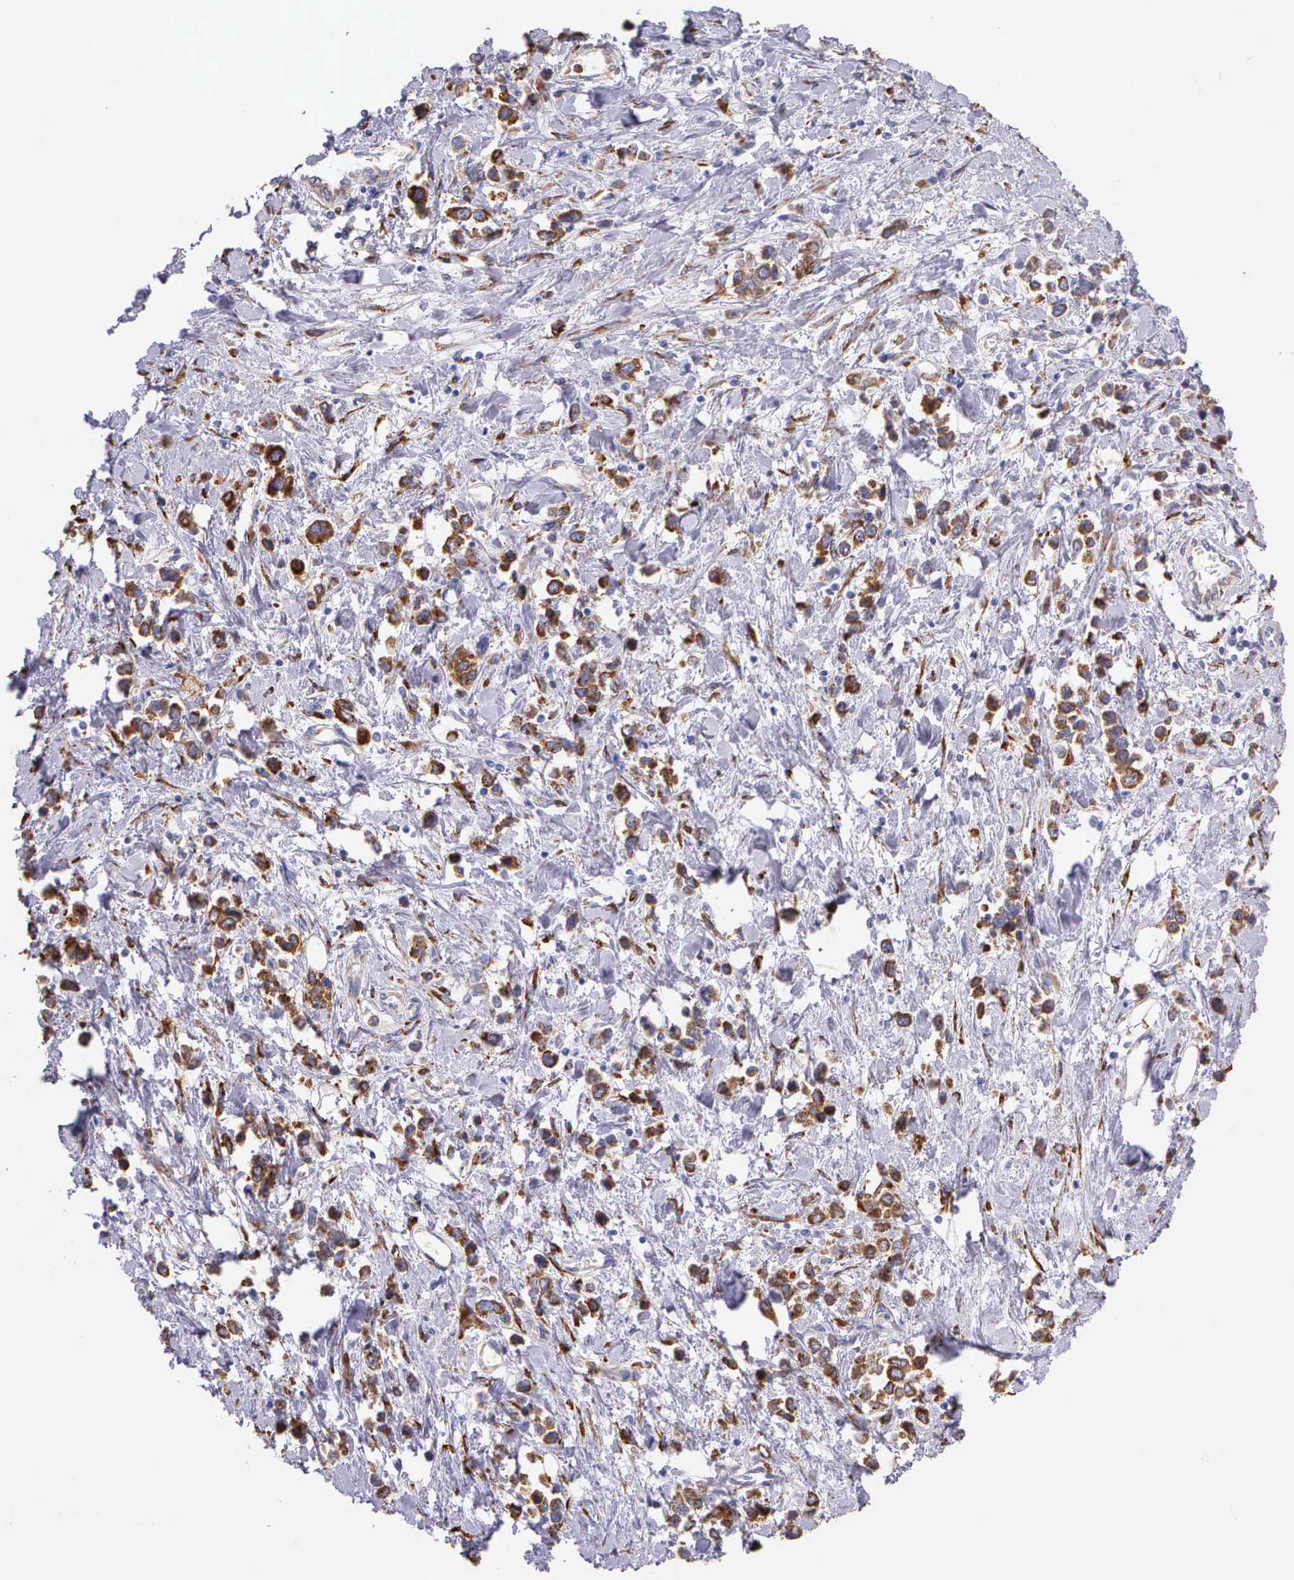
{"staining": {"intensity": "strong", "quantity": ">75%", "location": "cytoplasmic/membranous"}, "tissue": "stomach cancer", "cell_type": "Tumor cells", "image_type": "cancer", "snomed": [{"axis": "morphology", "description": "Adenocarcinoma, NOS"}, {"axis": "topography", "description": "Stomach, upper"}], "caption": "IHC (DAB (3,3'-diaminobenzidine)) staining of human stomach cancer (adenocarcinoma) displays strong cytoplasmic/membranous protein expression in about >75% of tumor cells.", "gene": "CKAP4", "patient": {"sex": "male", "age": 76}}